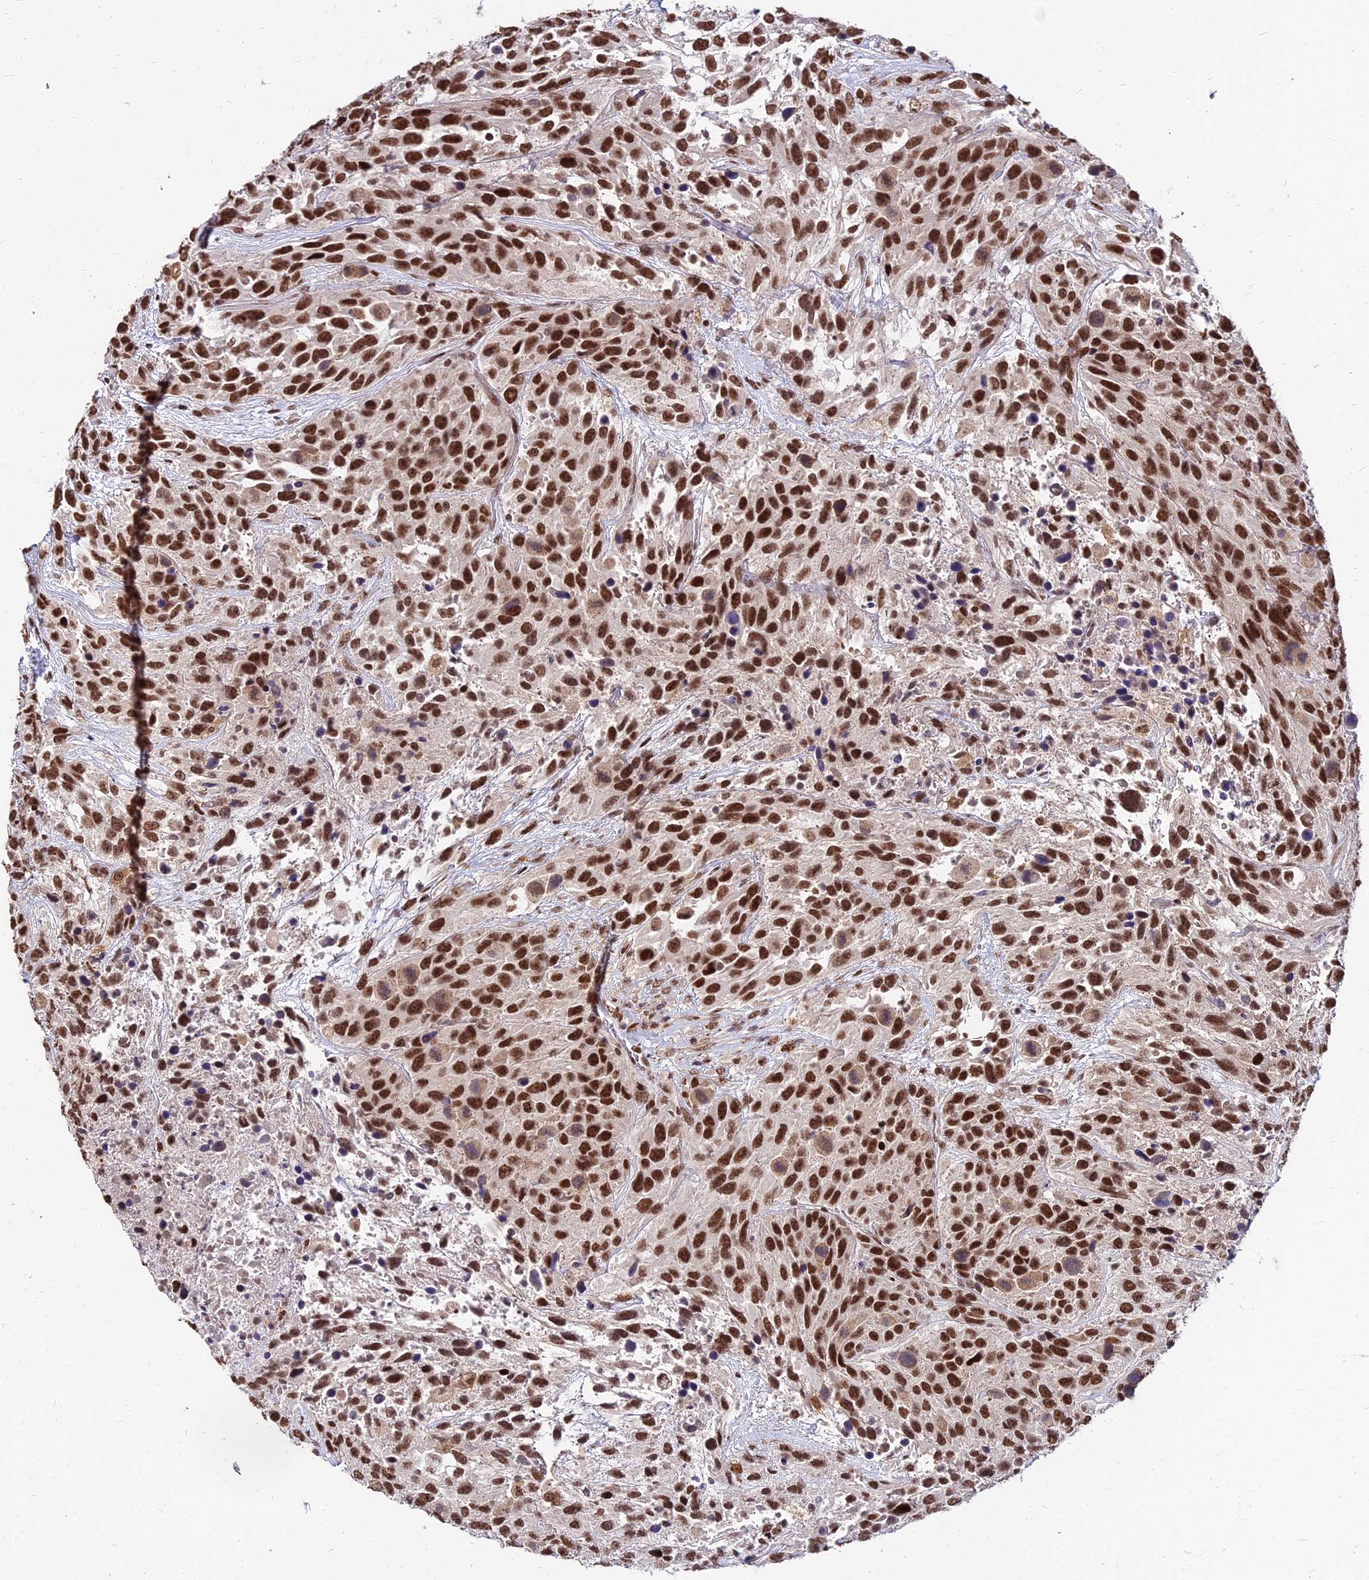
{"staining": {"intensity": "strong", "quantity": ">75%", "location": "nuclear"}, "tissue": "urothelial cancer", "cell_type": "Tumor cells", "image_type": "cancer", "snomed": [{"axis": "morphology", "description": "Urothelial carcinoma, High grade"}, {"axis": "topography", "description": "Urinary bladder"}], "caption": "This photomicrograph shows immunohistochemistry (IHC) staining of urothelial carcinoma (high-grade), with high strong nuclear staining in approximately >75% of tumor cells.", "gene": "ZBED4", "patient": {"sex": "female", "age": 70}}